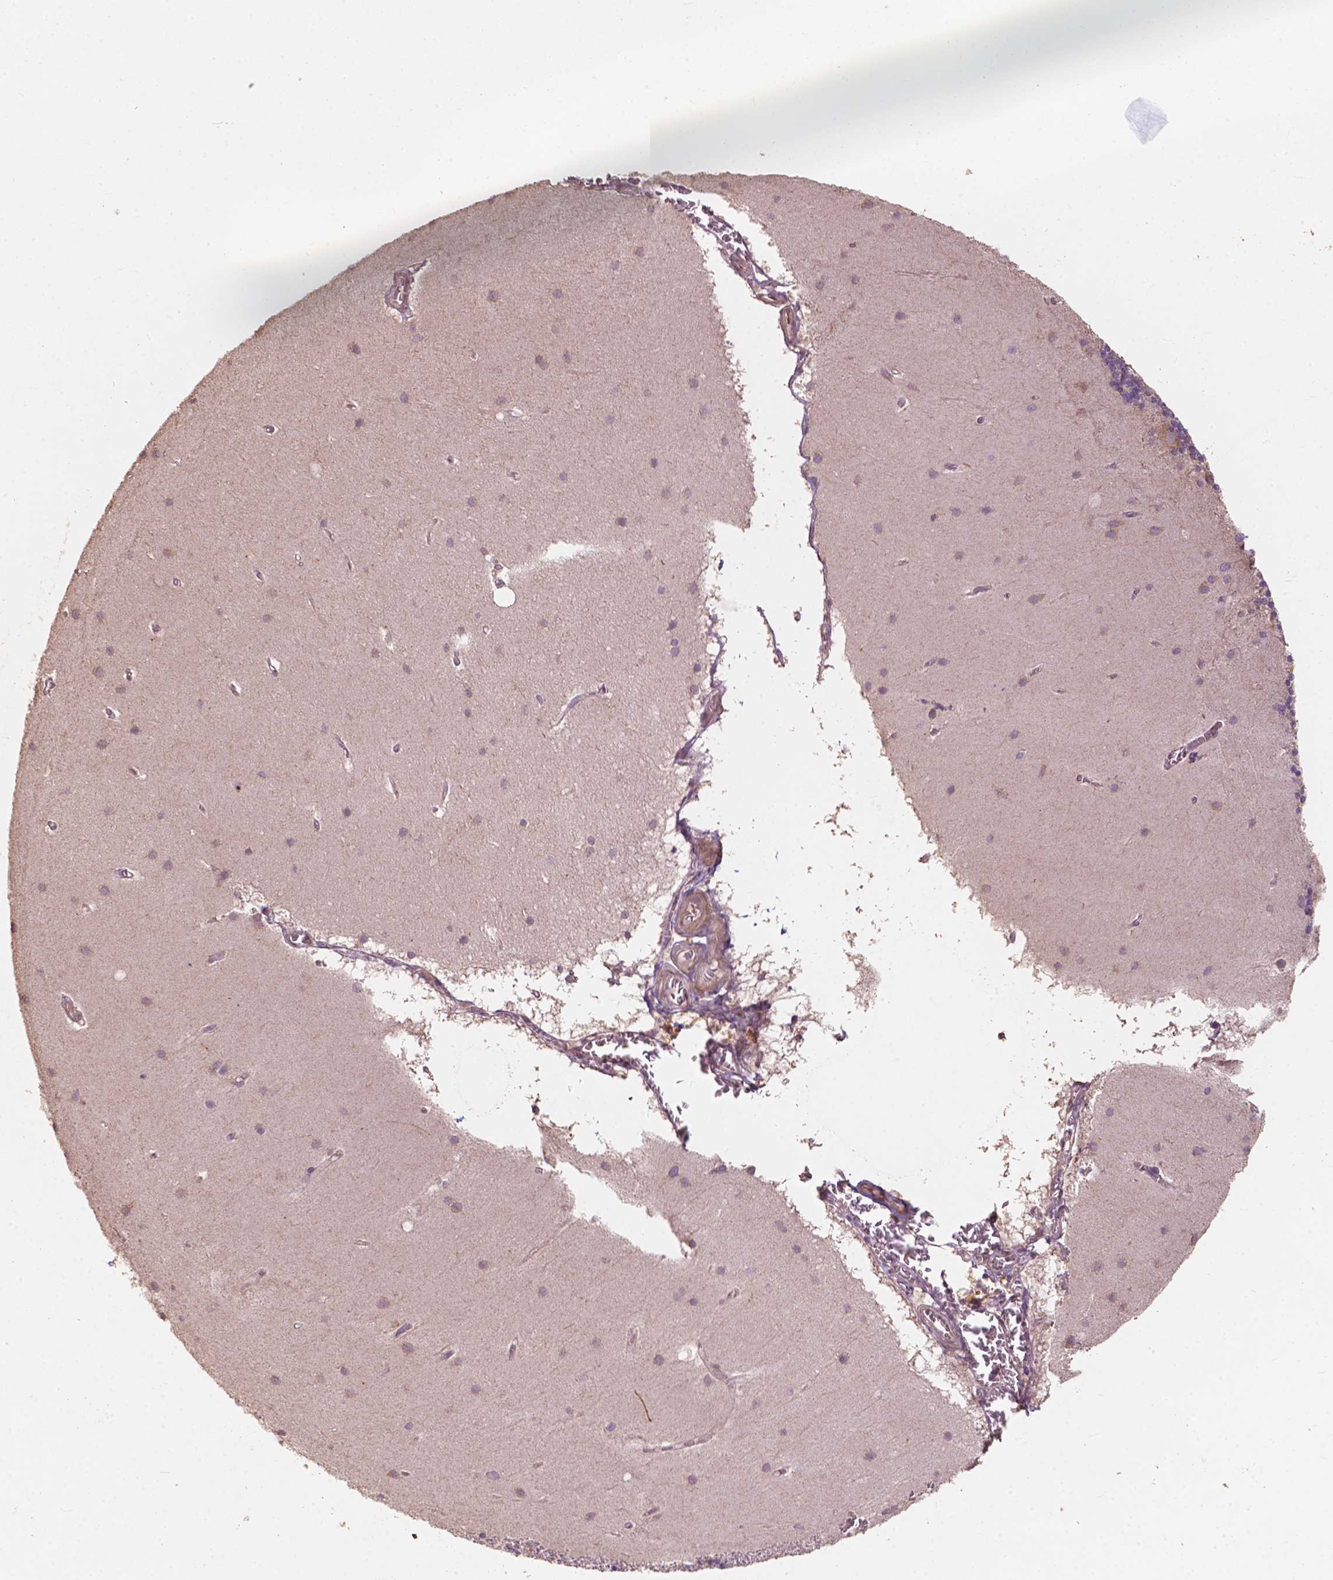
{"staining": {"intensity": "negative", "quantity": "none", "location": "none"}, "tissue": "cerebellum", "cell_type": "Cells in granular layer", "image_type": "normal", "snomed": [{"axis": "morphology", "description": "Normal tissue, NOS"}, {"axis": "topography", "description": "Cerebellum"}], "caption": "Immunohistochemistry histopathology image of unremarkable cerebellum: cerebellum stained with DAB exhibits no significant protein positivity in cells in granular layer.", "gene": "G3BP1", "patient": {"sex": "male", "age": 70}}